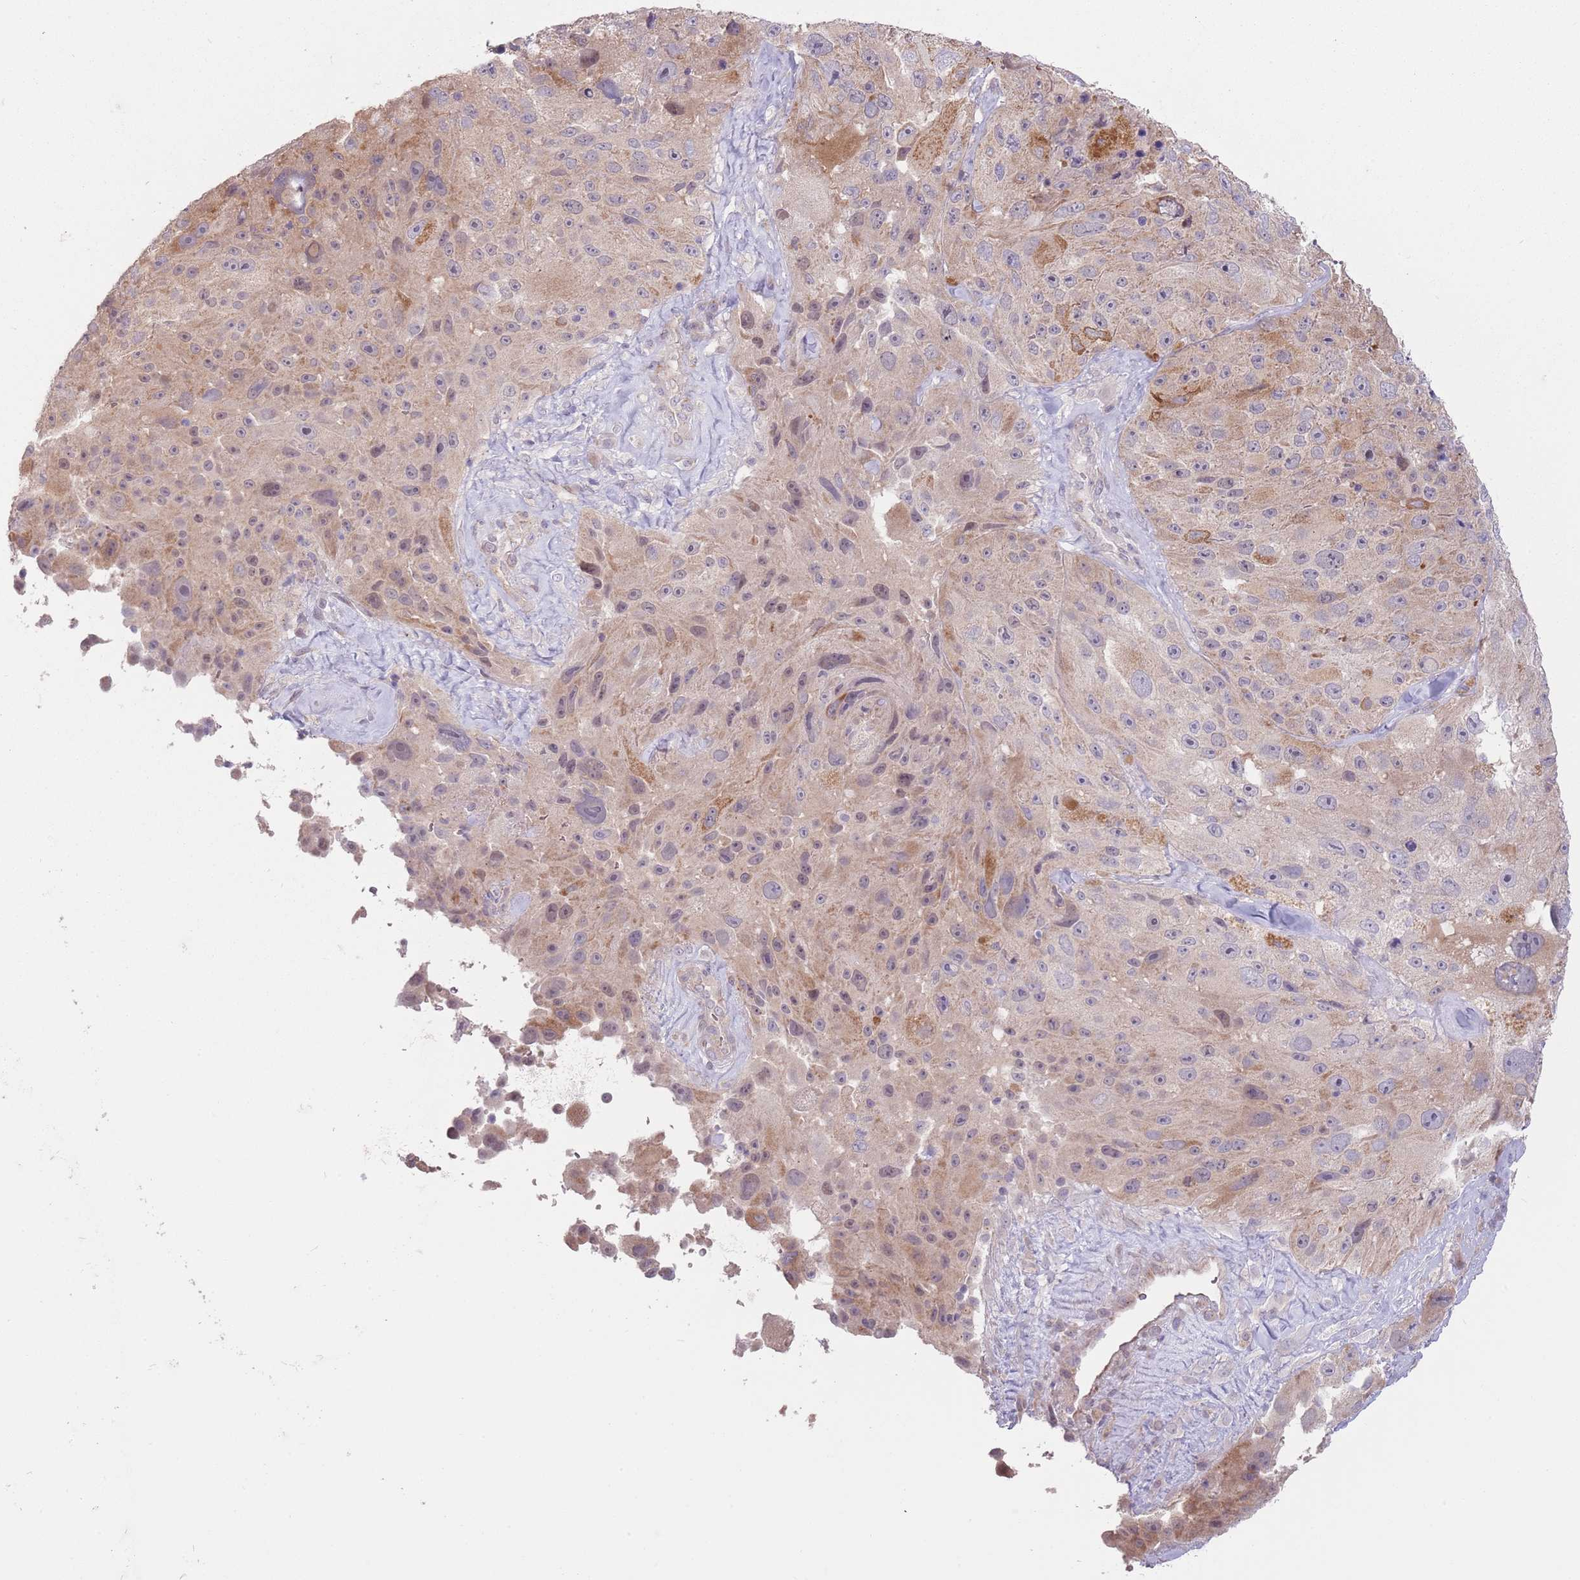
{"staining": {"intensity": "moderate", "quantity": "<25%", "location": "cytoplasmic/membranous,nuclear"}, "tissue": "melanoma", "cell_type": "Tumor cells", "image_type": "cancer", "snomed": [{"axis": "morphology", "description": "Malignant melanoma, Metastatic site"}, {"axis": "topography", "description": "Lymph node"}], "caption": "DAB (3,3'-diaminobenzidine) immunohistochemical staining of human melanoma demonstrates moderate cytoplasmic/membranous and nuclear protein expression in approximately <25% of tumor cells.", "gene": "LDHD", "patient": {"sex": "male", "age": 62}}